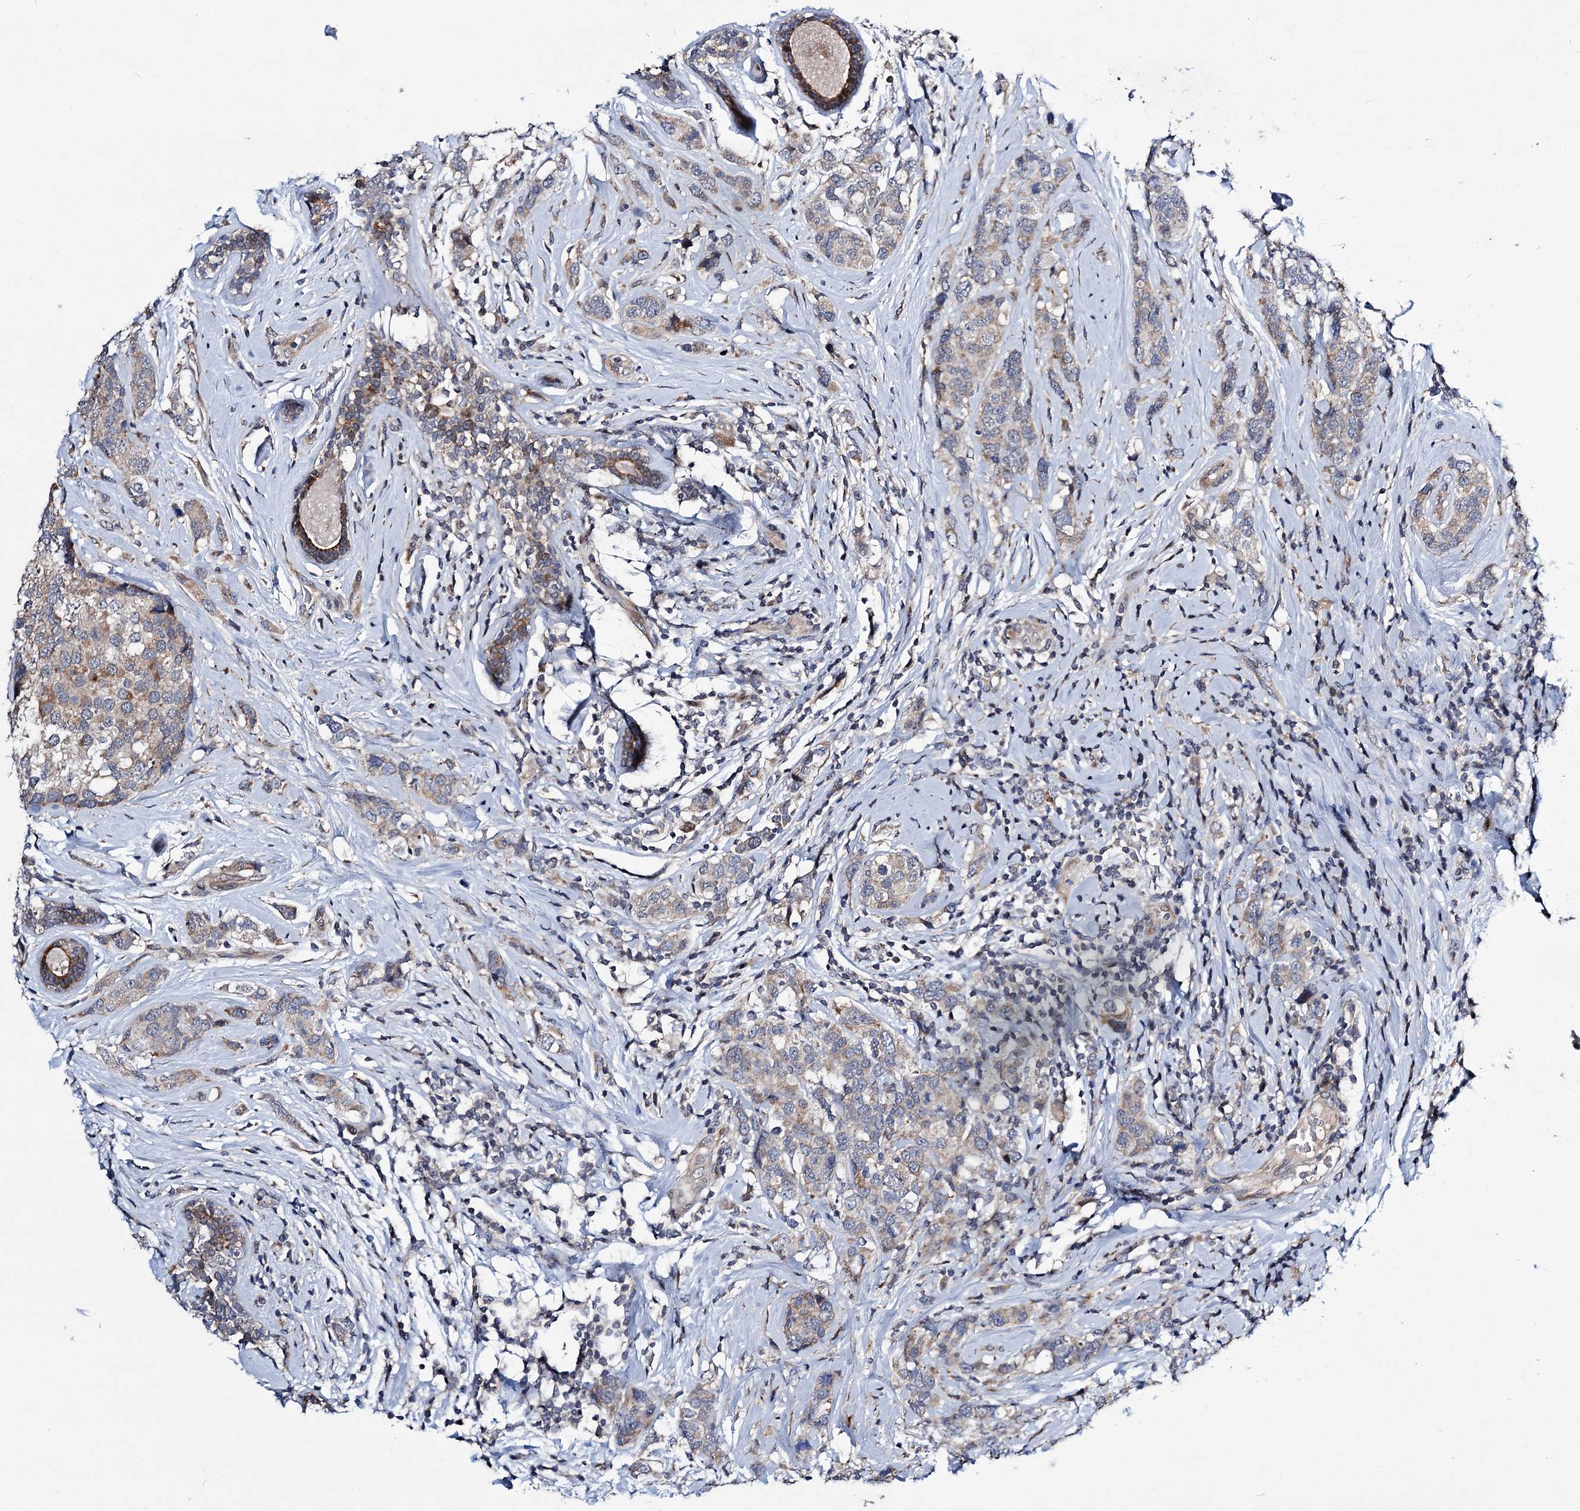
{"staining": {"intensity": "weak", "quantity": "<25%", "location": "cytoplasmic/membranous"}, "tissue": "breast cancer", "cell_type": "Tumor cells", "image_type": "cancer", "snomed": [{"axis": "morphology", "description": "Lobular carcinoma"}, {"axis": "topography", "description": "Breast"}], "caption": "An IHC photomicrograph of breast cancer (lobular carcinoma) is shown. There is no staining in tumor cells of breast cancer (lobular carcinoma). (Immunohistochemistry (ihc), brightfield microscopy, high magnification).", "gene": "UBR1", "patient": {"sex": "female", "age": 59}}